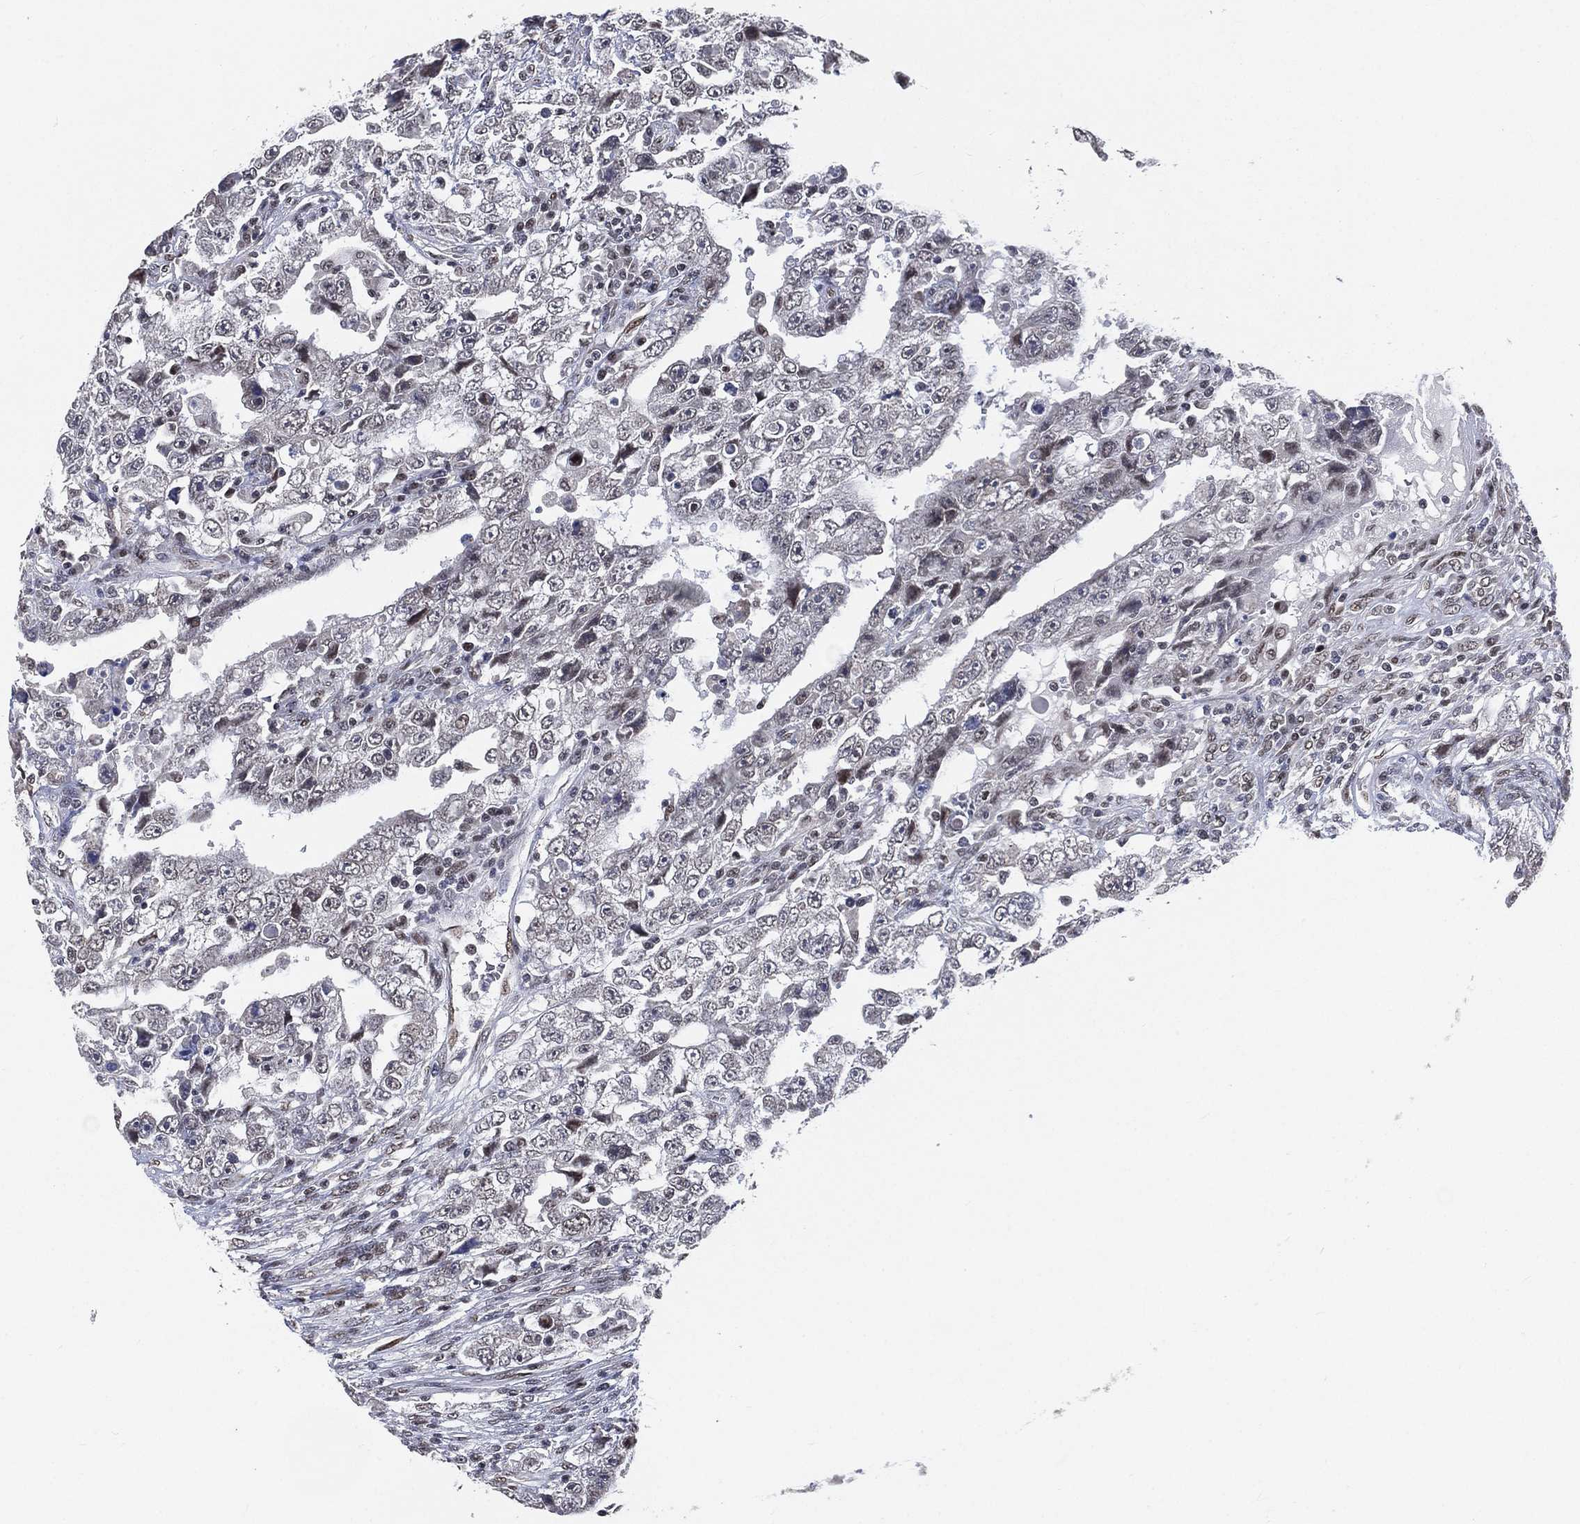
{"staining": {"intensity": "negative", "quantity": "none", "location": "none"}, "tissue": "testis cancer", "cell_type": "Tumor cells", "image_type": "cancer", "snomed": [{"axis": "morphology", "description": "Carcinoma, Embryonal, NOS"}, {"axis": "topography", "description": "Testis"}], "caption": "Tumor cells show no significant positivity in embryonal carcinoma (testis).", "gene": "YLPM1", "patient": {"sex": "male", "age": 26}}